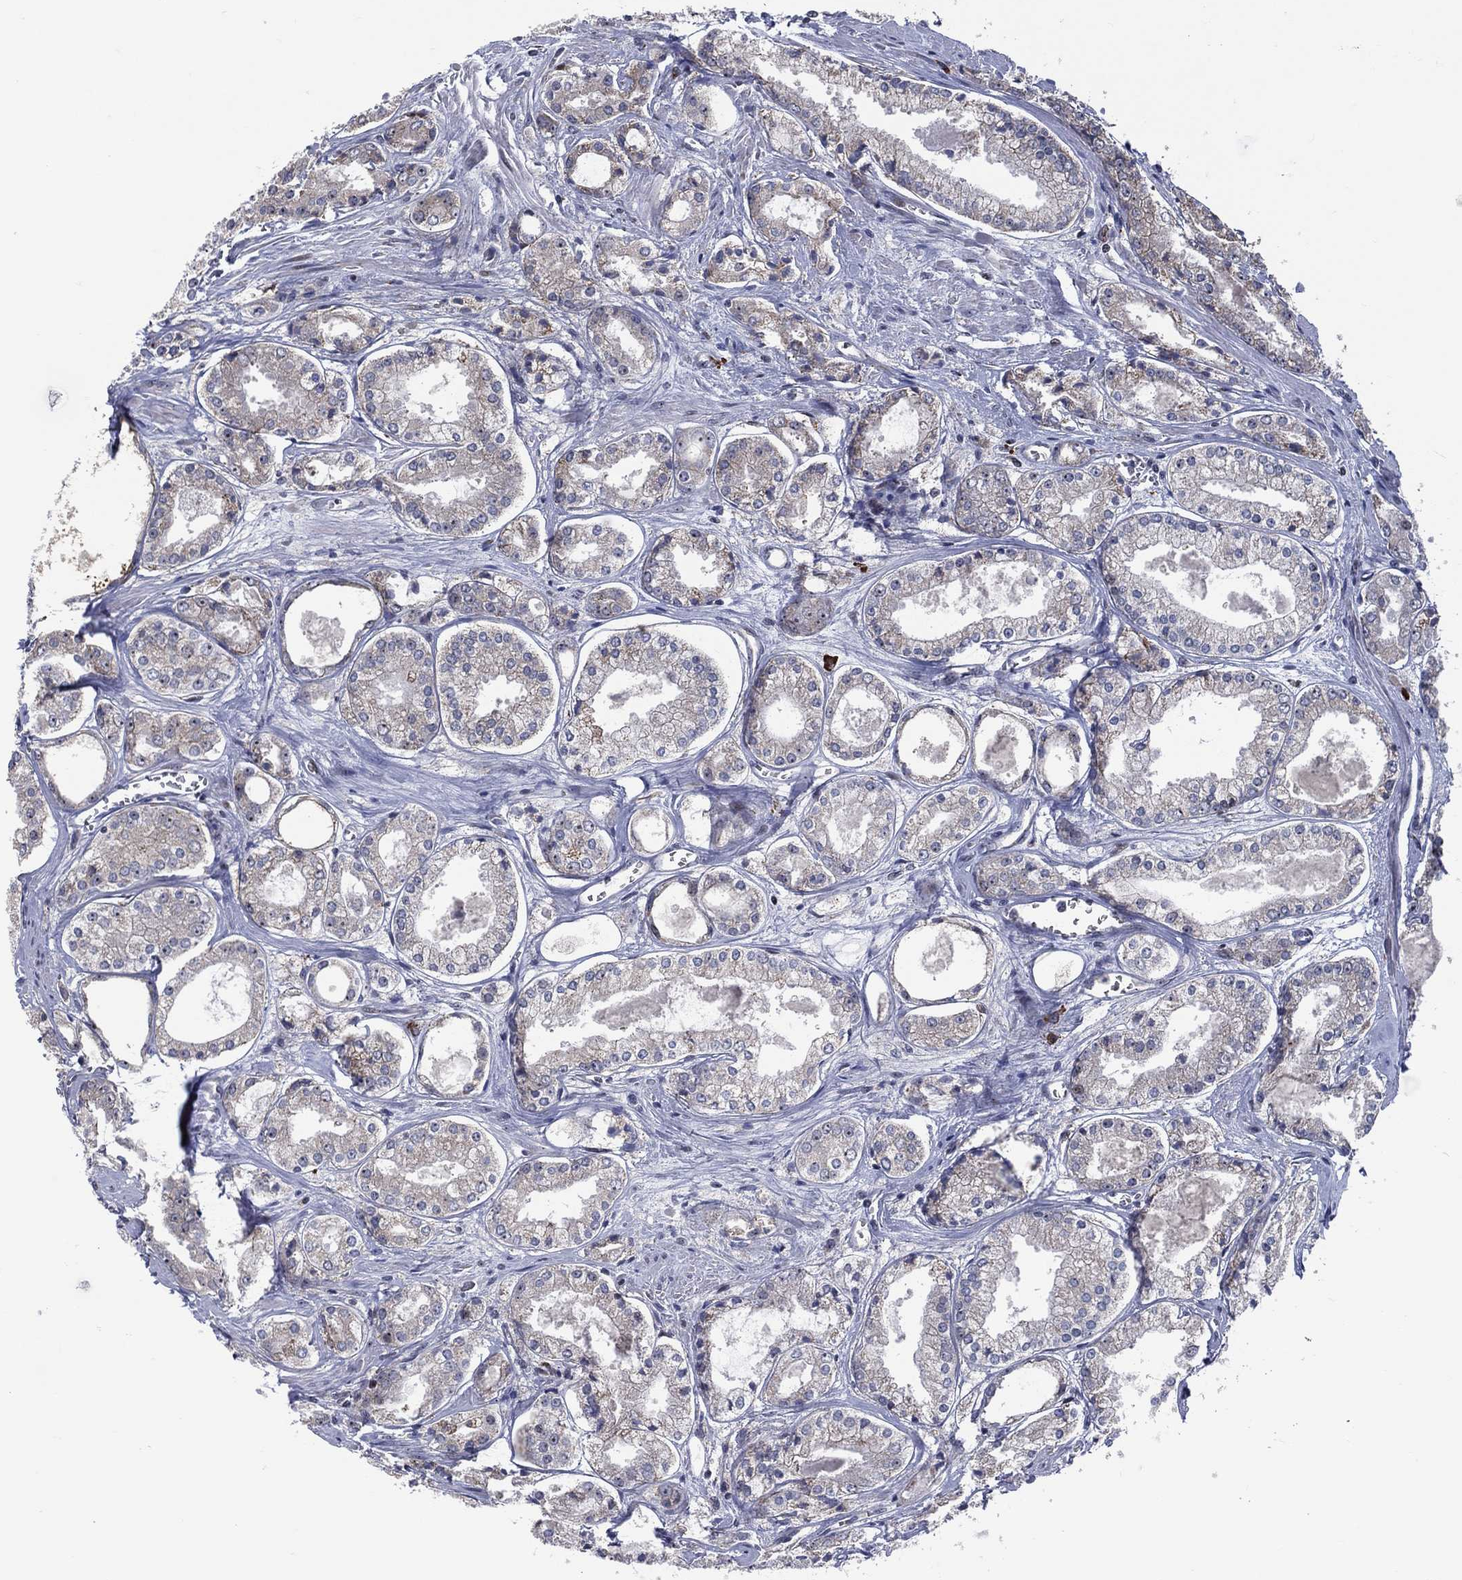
{"staining": {"intensity": "moderate", "quantity": "25%-75%", "location": "cytoplasmic/membranous"}, "tissue": "prostate cancer", "cell_type": "Tumor cells", "image_type": "cancer", "snomed": [{"axis": "morphology", "description": "Adenocarcinoma, NOS"}, {"axis": "topography", "description": "Prostate"}], "caption": "Protein analysis of prostate adenocarcinoma tissue exhibits moderate cytoplasmic/membranous staining in about 25%-75% of tumor cells.", "gene": "VHL", "patient": {"sex": "male", "age": 72}}